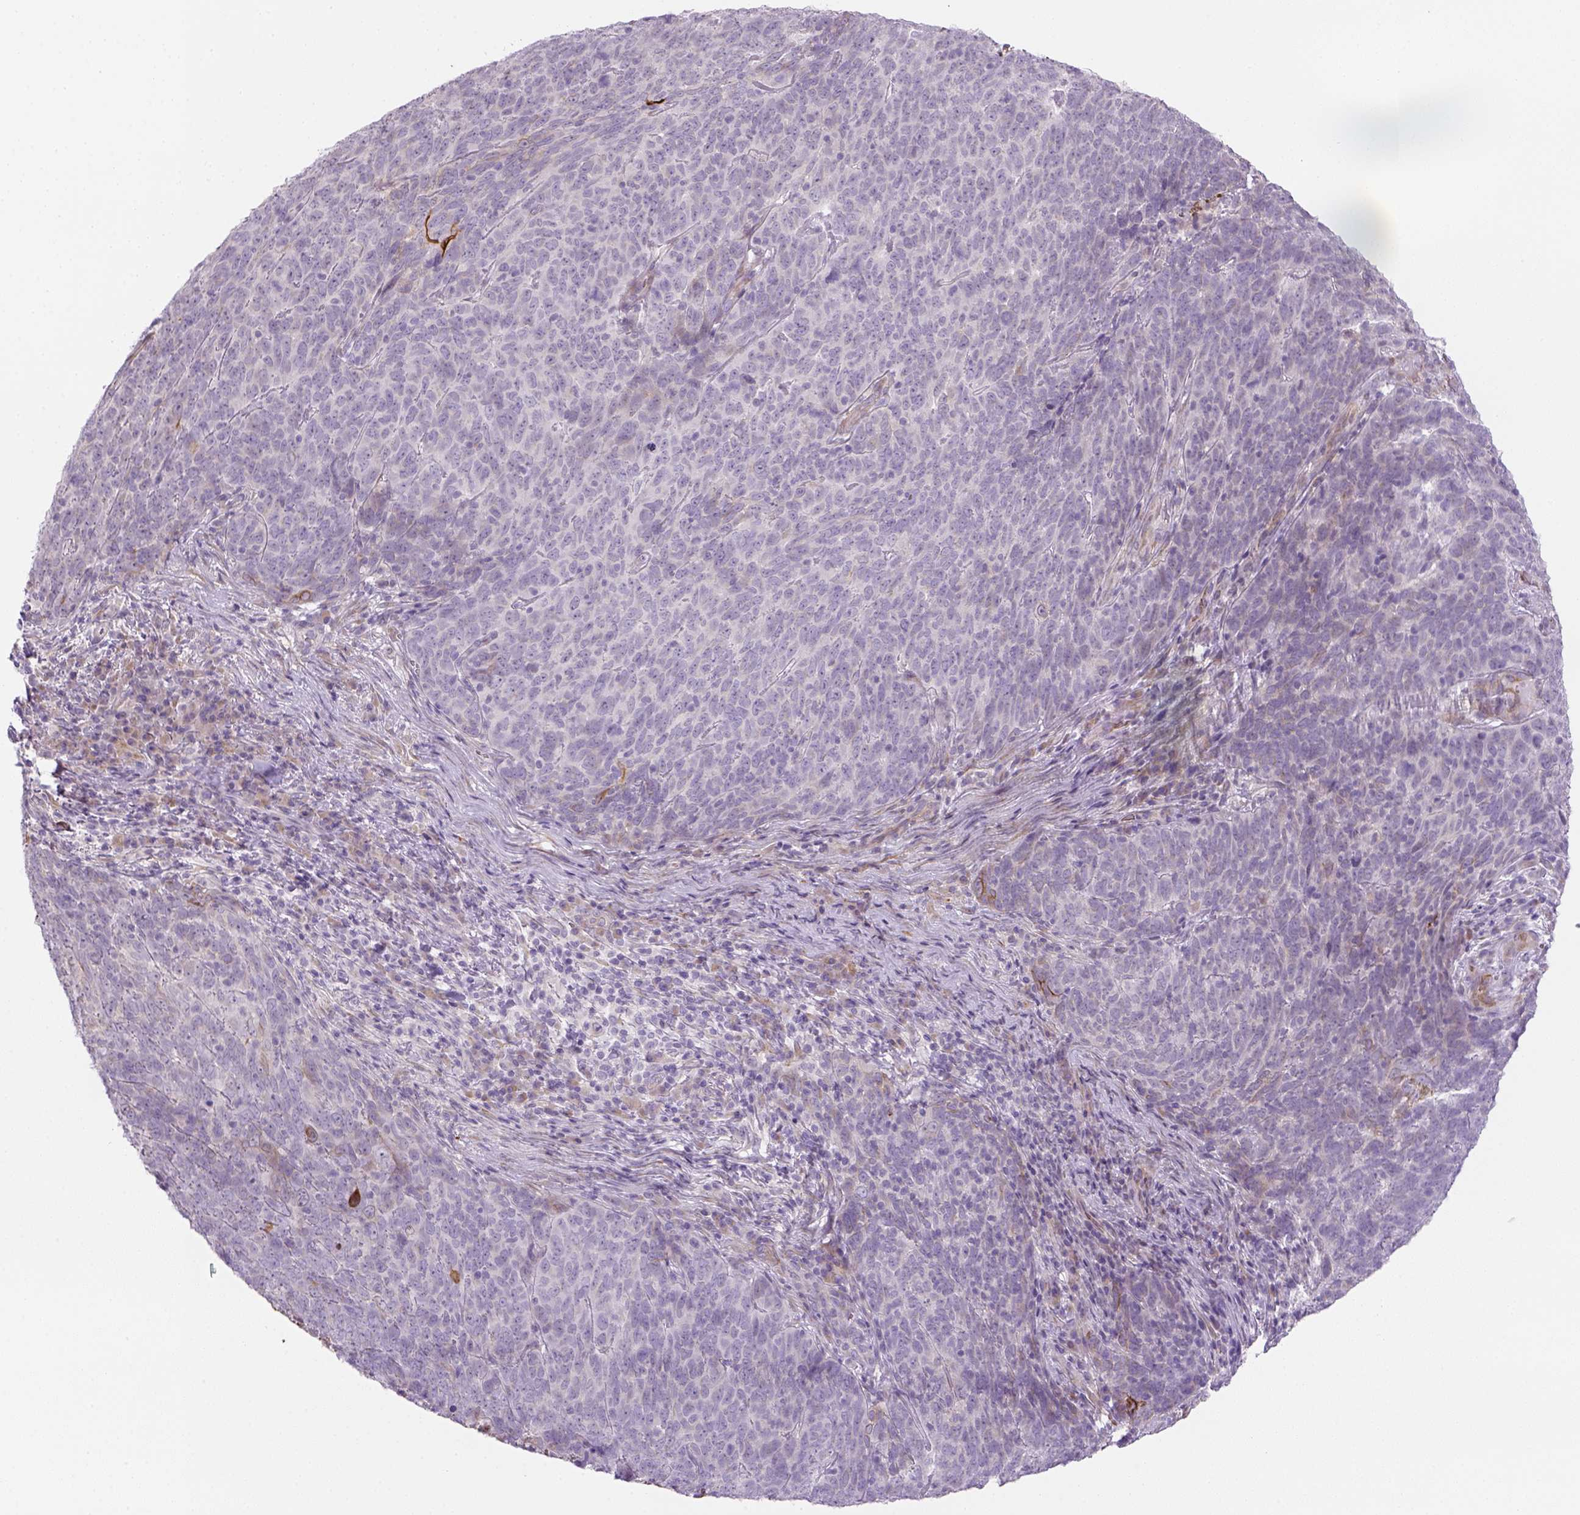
{"staining": {"intensity": "negative", "quantity": "none", "location": "none"}, "tissue": "skin cancer", "cell_type": "Tumor cells", "image_type": "cancer", "snomed": [{"axis": "morphology", "description": "Squamous cell carcinoma, NOS"}, {"axis": "topography", "description": "Skin"}, {"axis": "topography", "description": "Anal"}], "caption": "Tumor cells are negative for protein expression in human skin cancer.", "gene": "CACNB1", "patient": {"sex": "female", "age": 51}}